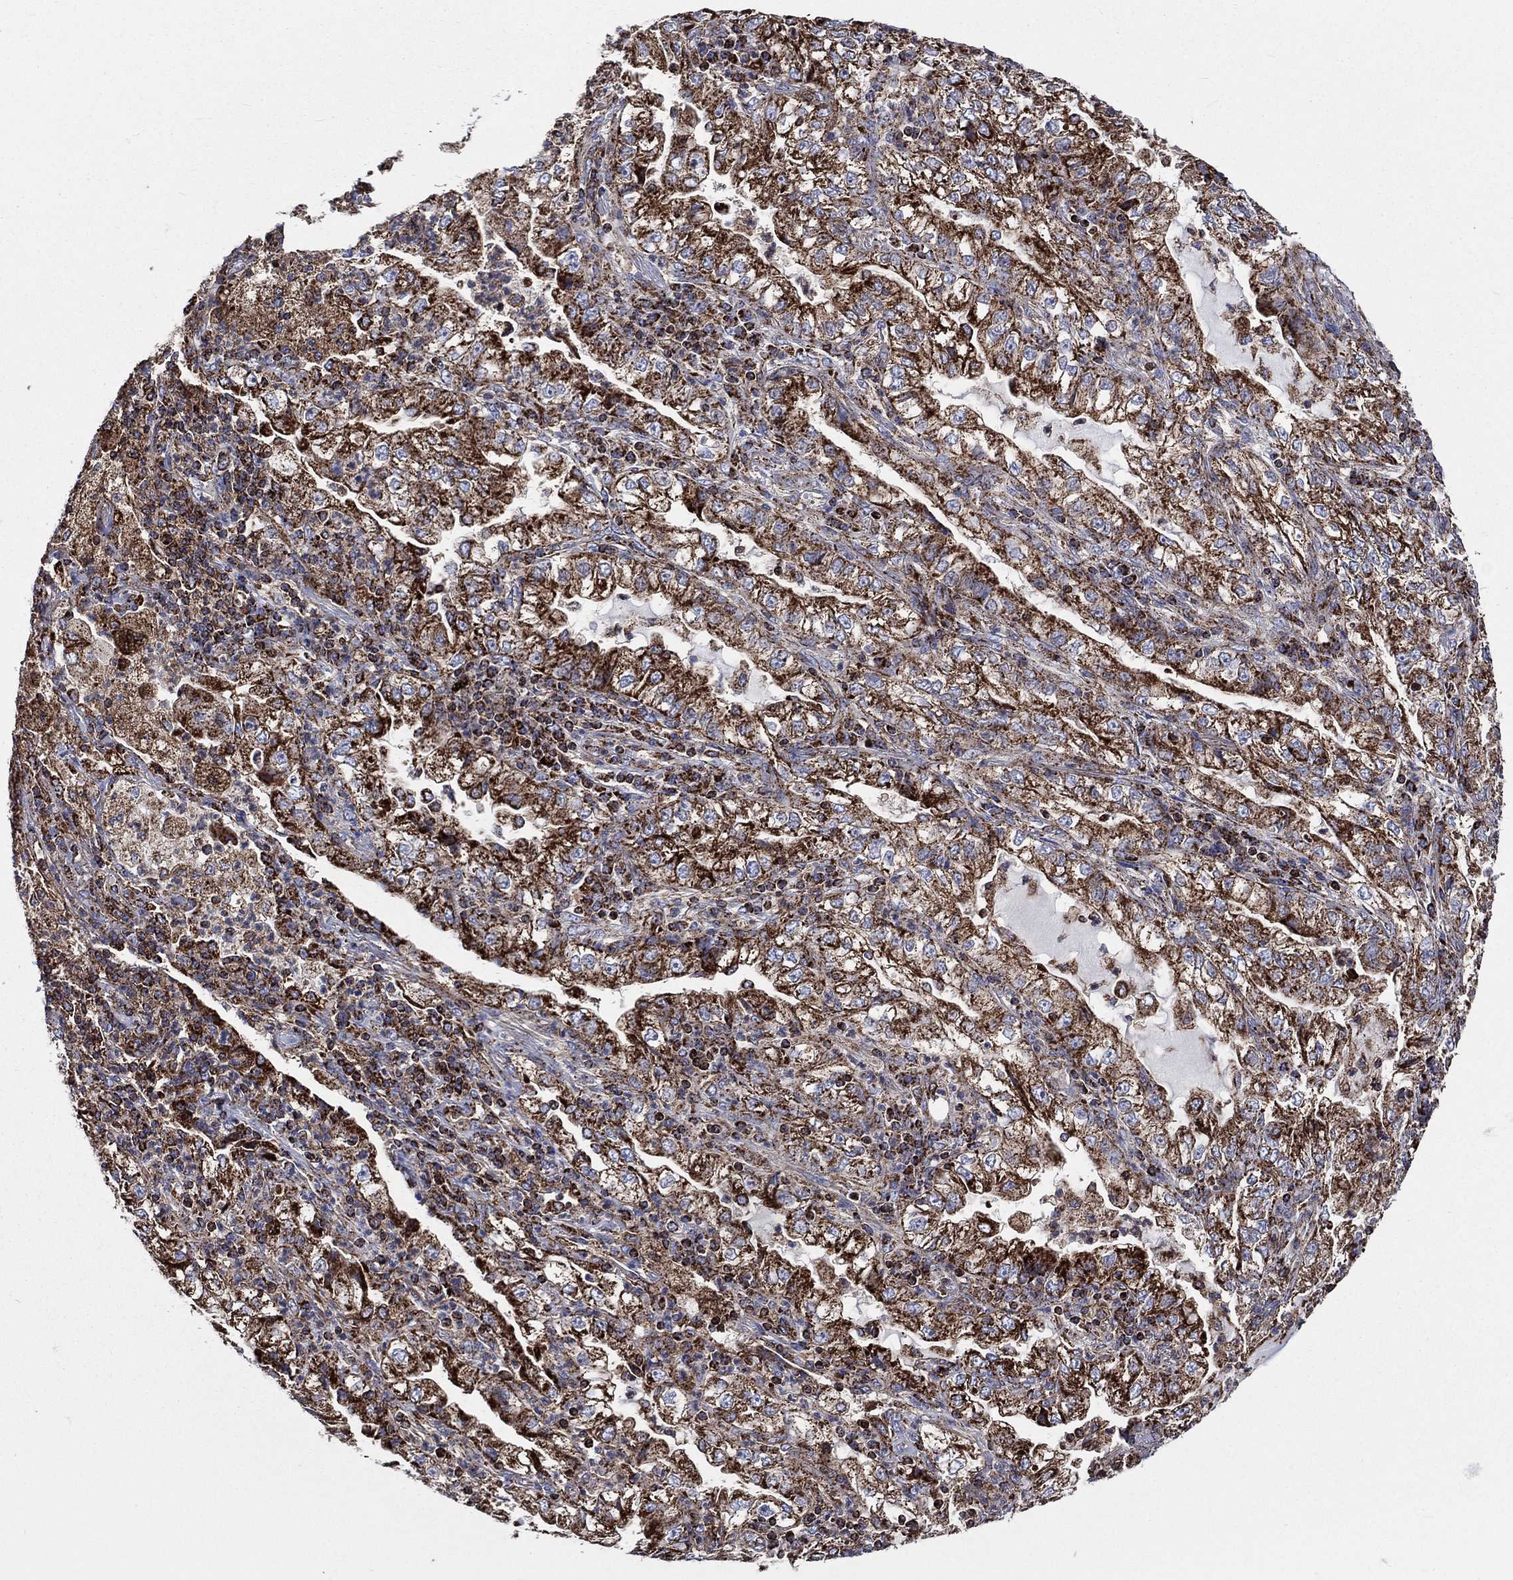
{"staining": {"intensity": "strong", "quantity": ">75%", "location": "cytoplasmic/membranous"}, "tissue": "lung cancer", "cell_type": "Tumor cells", "image_type": "cancer", "snomed": [{"axis": "morphology", "description": "Adenocarcinoma, NOS"}, {"axis": "topography", "description": "Lung"}], "caption": "Protein analysis of lung cancer tissue displays strong cytoplasmic/membranous expression in approximately >75% of tumor cells.", "gene": "ANKRD37", "patient": {"sex": "female", "age": 73}}